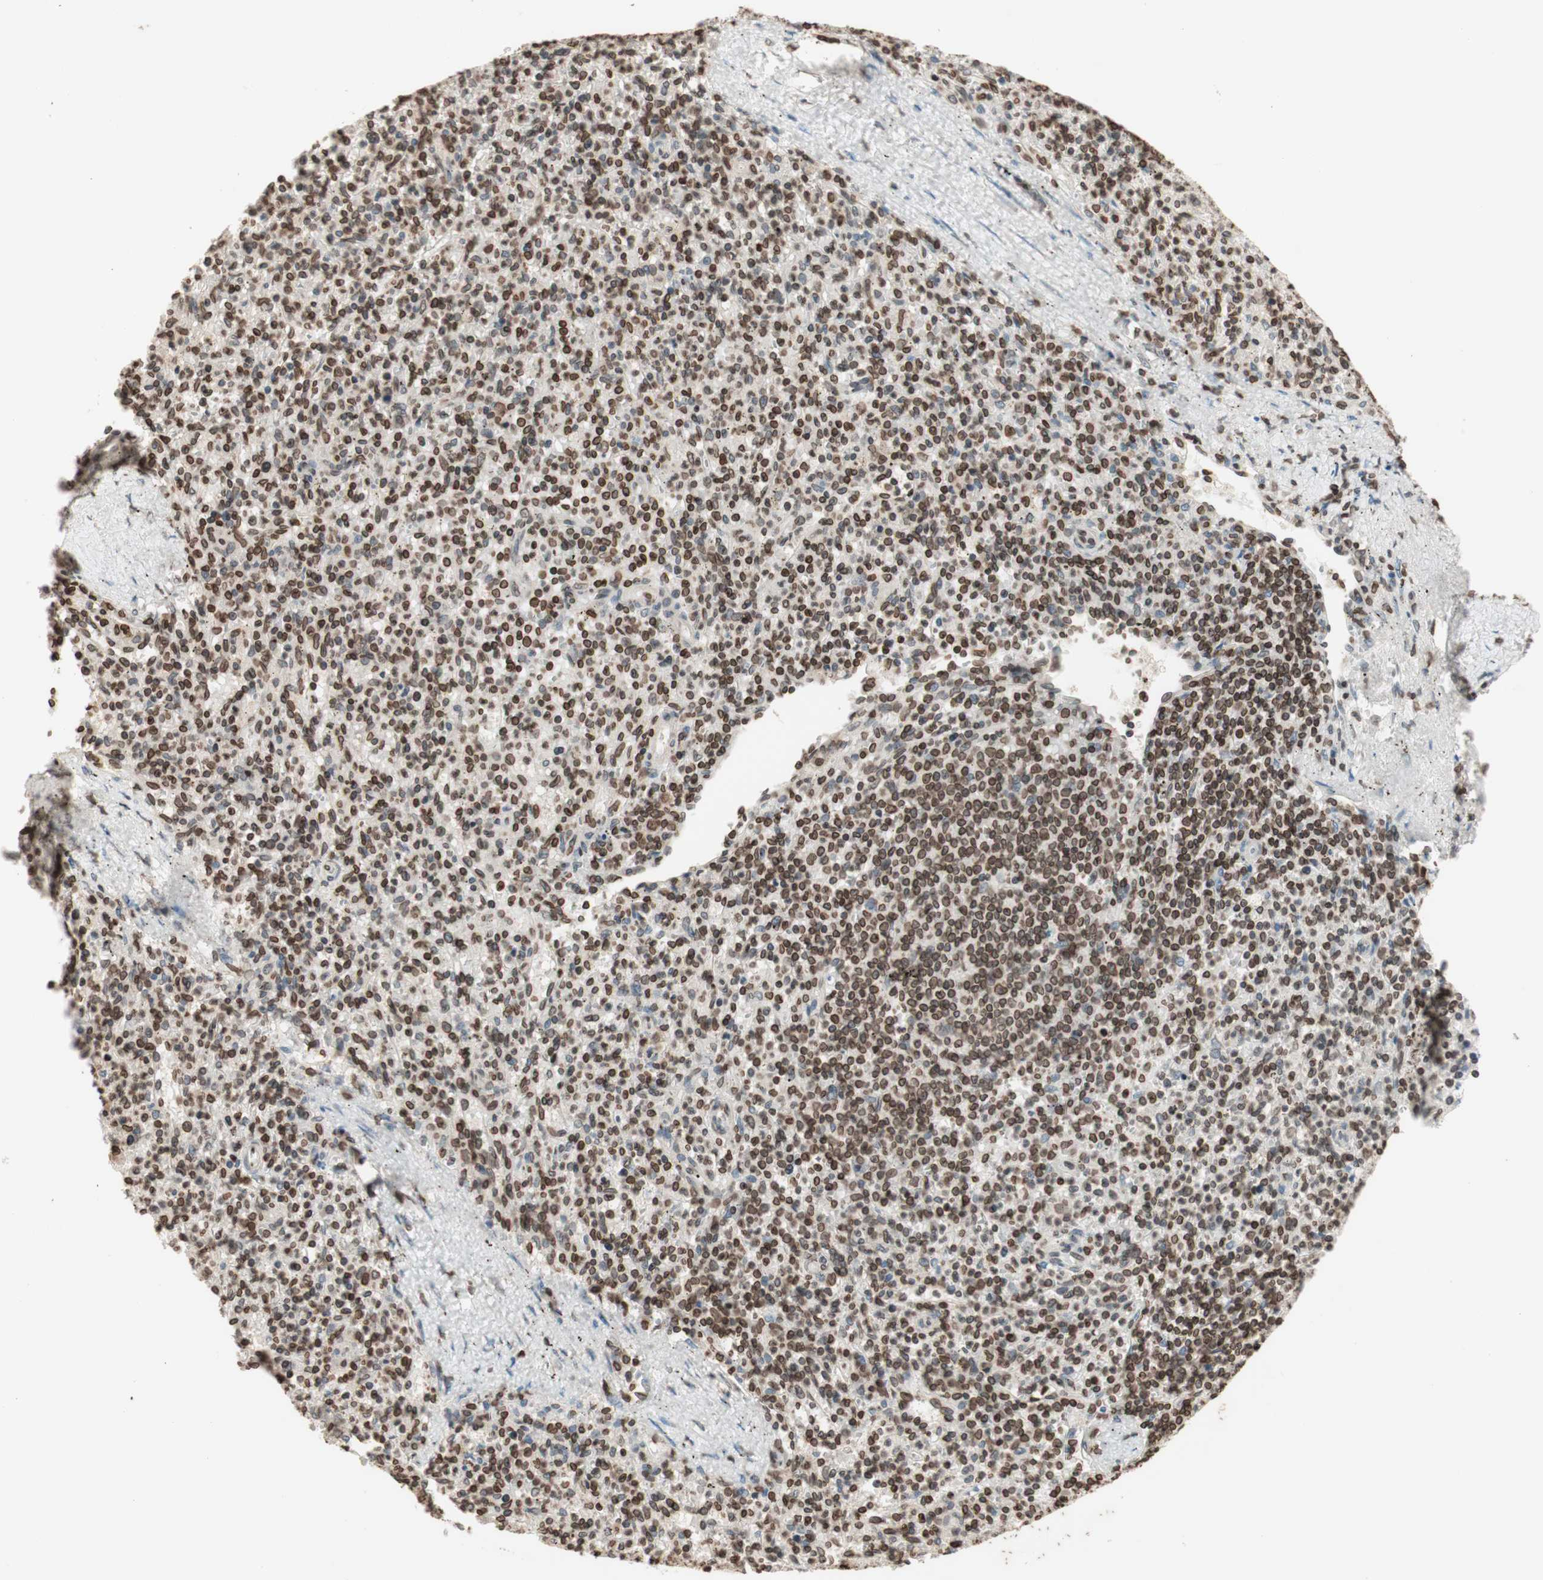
{"staining": {"intensity": "moderate", "quantity": "25%-75%", "location": "cytoplasmic/membranous,nuclear"}, "tissue": "spleen", "cell_type": "Cells in red pulp", "image_type": "normal", "snomed": [{"axis": "morphology", "description": "Normal tissue, NOS"}, {"axis": "topography", "description": "Spleen"}], "caption": "Unremarkable spleen shows moderate cytoplasmic/membranous,nuclear positivity in about 25%-75% of cells in red pulp, visualized by immunohistochemistry. (DAB (3,3'-diaminobenzidine) IHC, brown staining for protein, blue staining for nuclei).", "gene": "TMPO", "patient": {"sex": "male", "age": 72}}